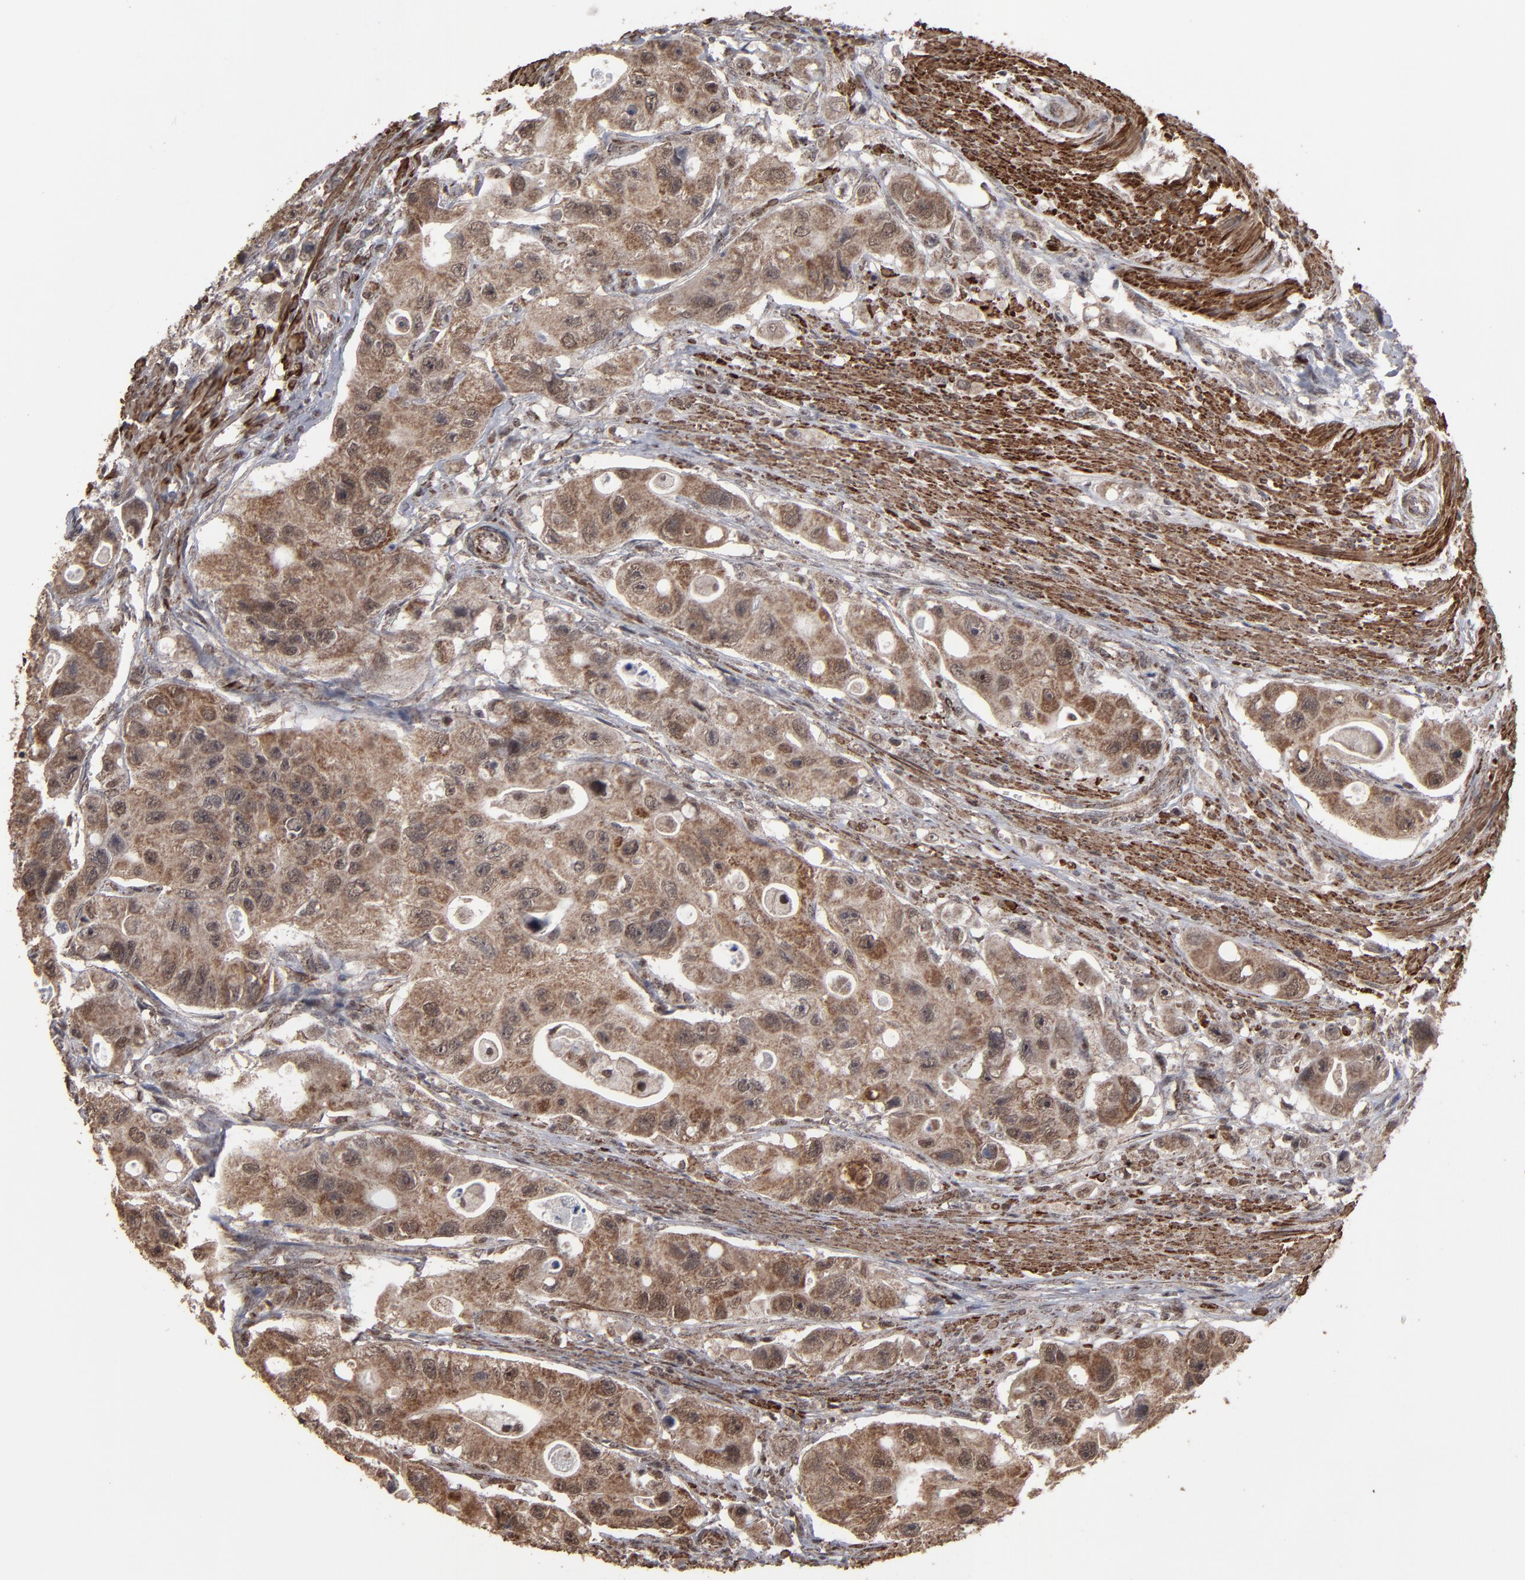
{"staining": {"intensity": "moderate", "quantity": ">75%", "location": "cytoplasmic/membranous"}, "tissue": "colorectal cancer", "cell_type": "Tumor cells", "image_type": "cancer", "snomed": [{"axis": "morphology", "description": "Adenocarcinoma, NOS"}, {"axis": "topography", "description": "Colon"}], "caption": "The immunohistochemical stain labels moderate cytoplasmic/membranous positivity in tumor cells of colorectal cancer (adenocarcinoma) tissue.", "gene": "BNIP3", "patient": {"sex": "female", "age": 46}}